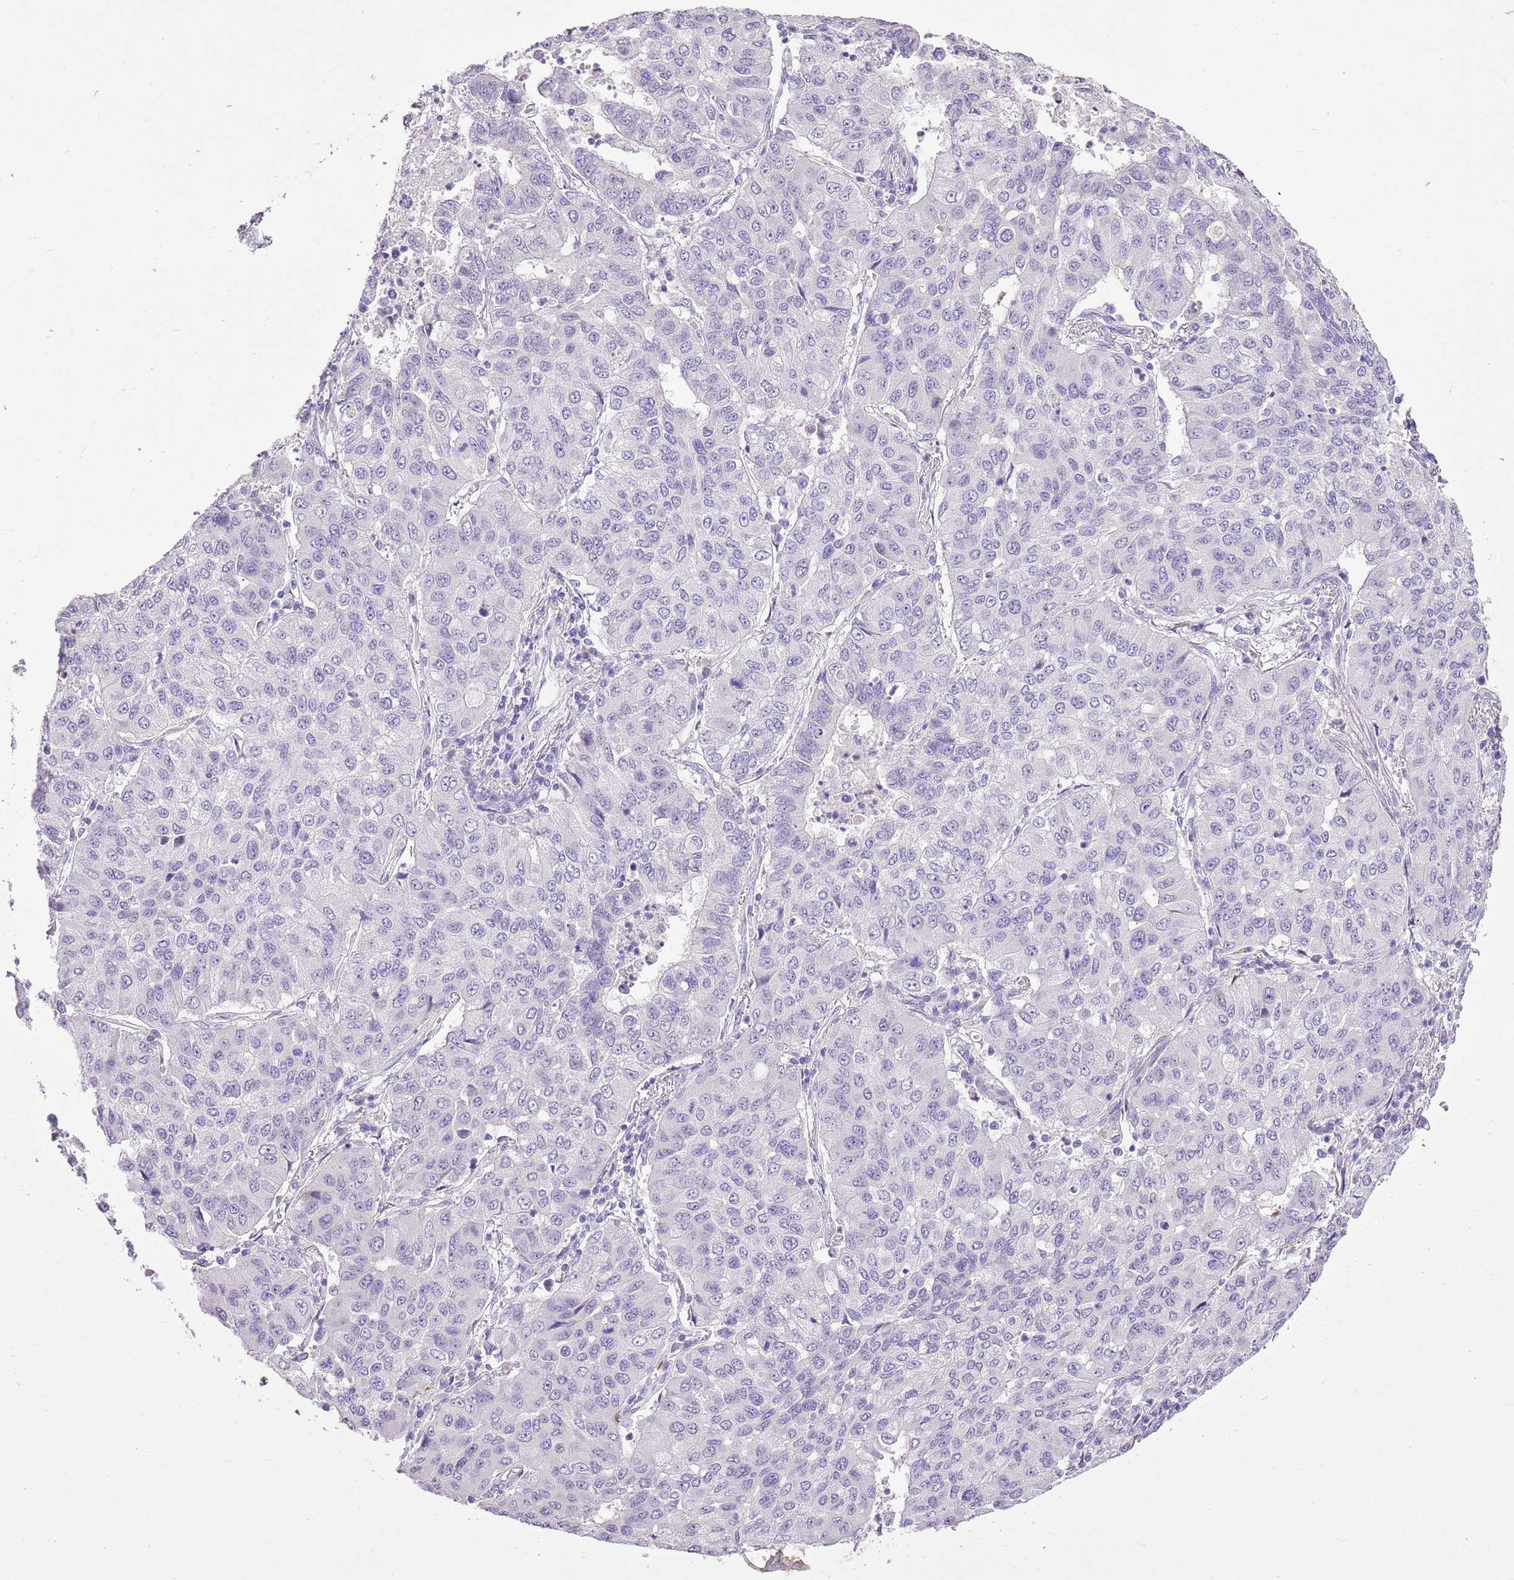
{"staining": {"intensity": "negative", "quantity": "none", "location": "none"}, "tissue": "lung cancer", "cell_type": "Tumor cells", "image_type": "cancer", "snomed": [{"axis": "morphology", "description": "Squamous cell carcinoma, NOS"}, {"axis": "topography", "description": "Lung"}], "caption": "A photomicrograph of lung cancer stained for a protein displays no brown staining in tumor cells. (DAB IHC visualized using brightfield microscopy, high magnification).", "gene": "XPO7", "patient": {"sex": "male", "age": 74}}